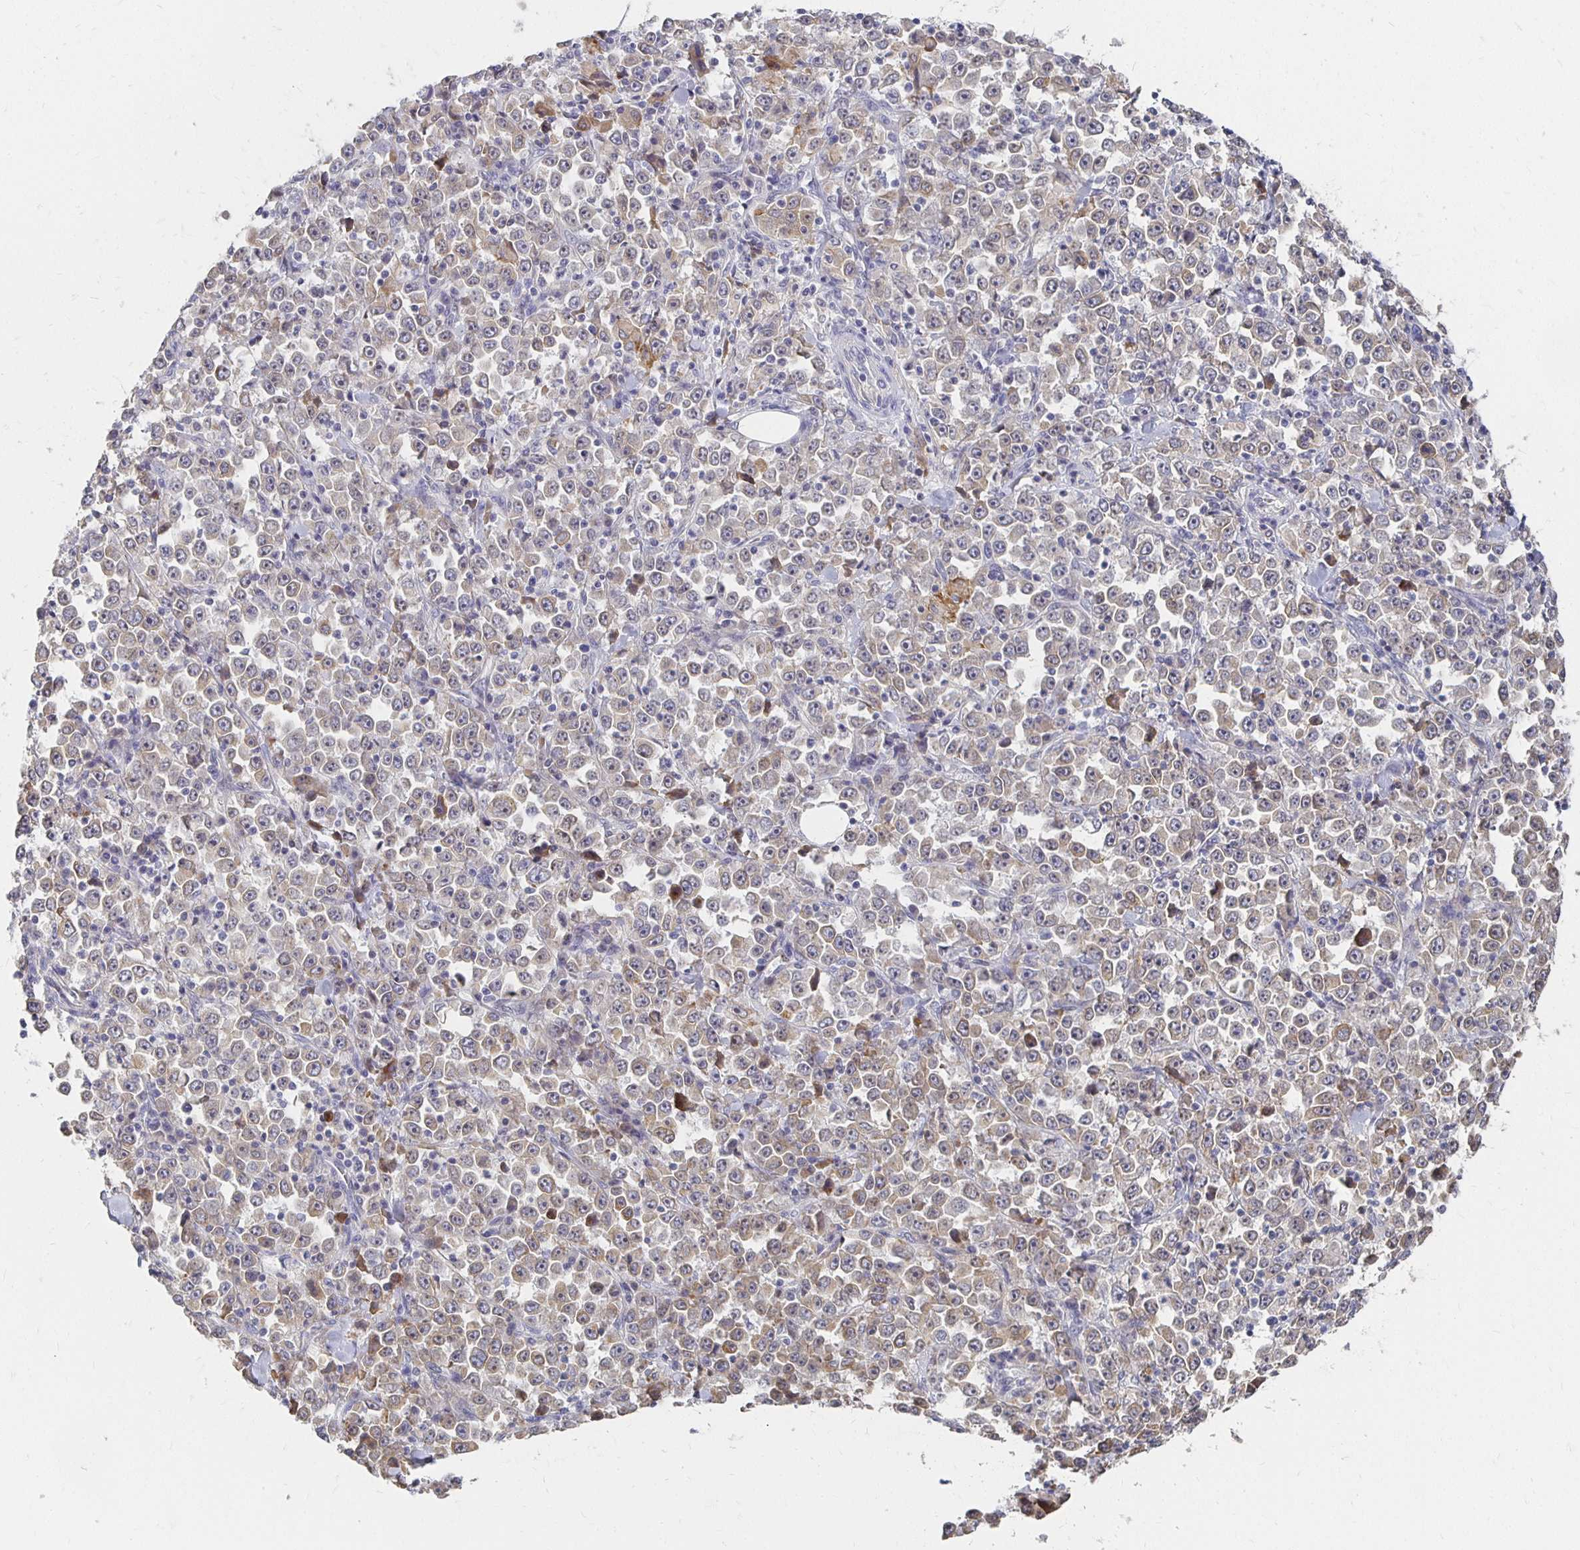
{"staining": {"intensity": "weak", "quantity": "25%-75%", "location": "cytoplasmic/membranous"}, "tissue": "stomach cancer", "cell_type": "Tumor cells", "image_type": "cancer", "snomed": [{"axis": "morphology", "description": "Normal tissue, NOS"}, {"axis": "morphology", "description": "Adenocarcinoma, NOS"}, {"axis": "topography", "description": "Stomach, upper"}, {"axis": "topography", "description": "Stomach"}], "caption": "The immunohistochemical stain highlights weak cytoplasmic/membranous expression in tumor cells of stomach cancer (adenocarcinoma) tissue. The staining was performed using DAB to visualize the protein expression in brown, while the nuclei were stained in blue with hematoxylin (Magnification: 20x).", "gene": "FKRP", "patient": {"sex": "male", "age": 59}}